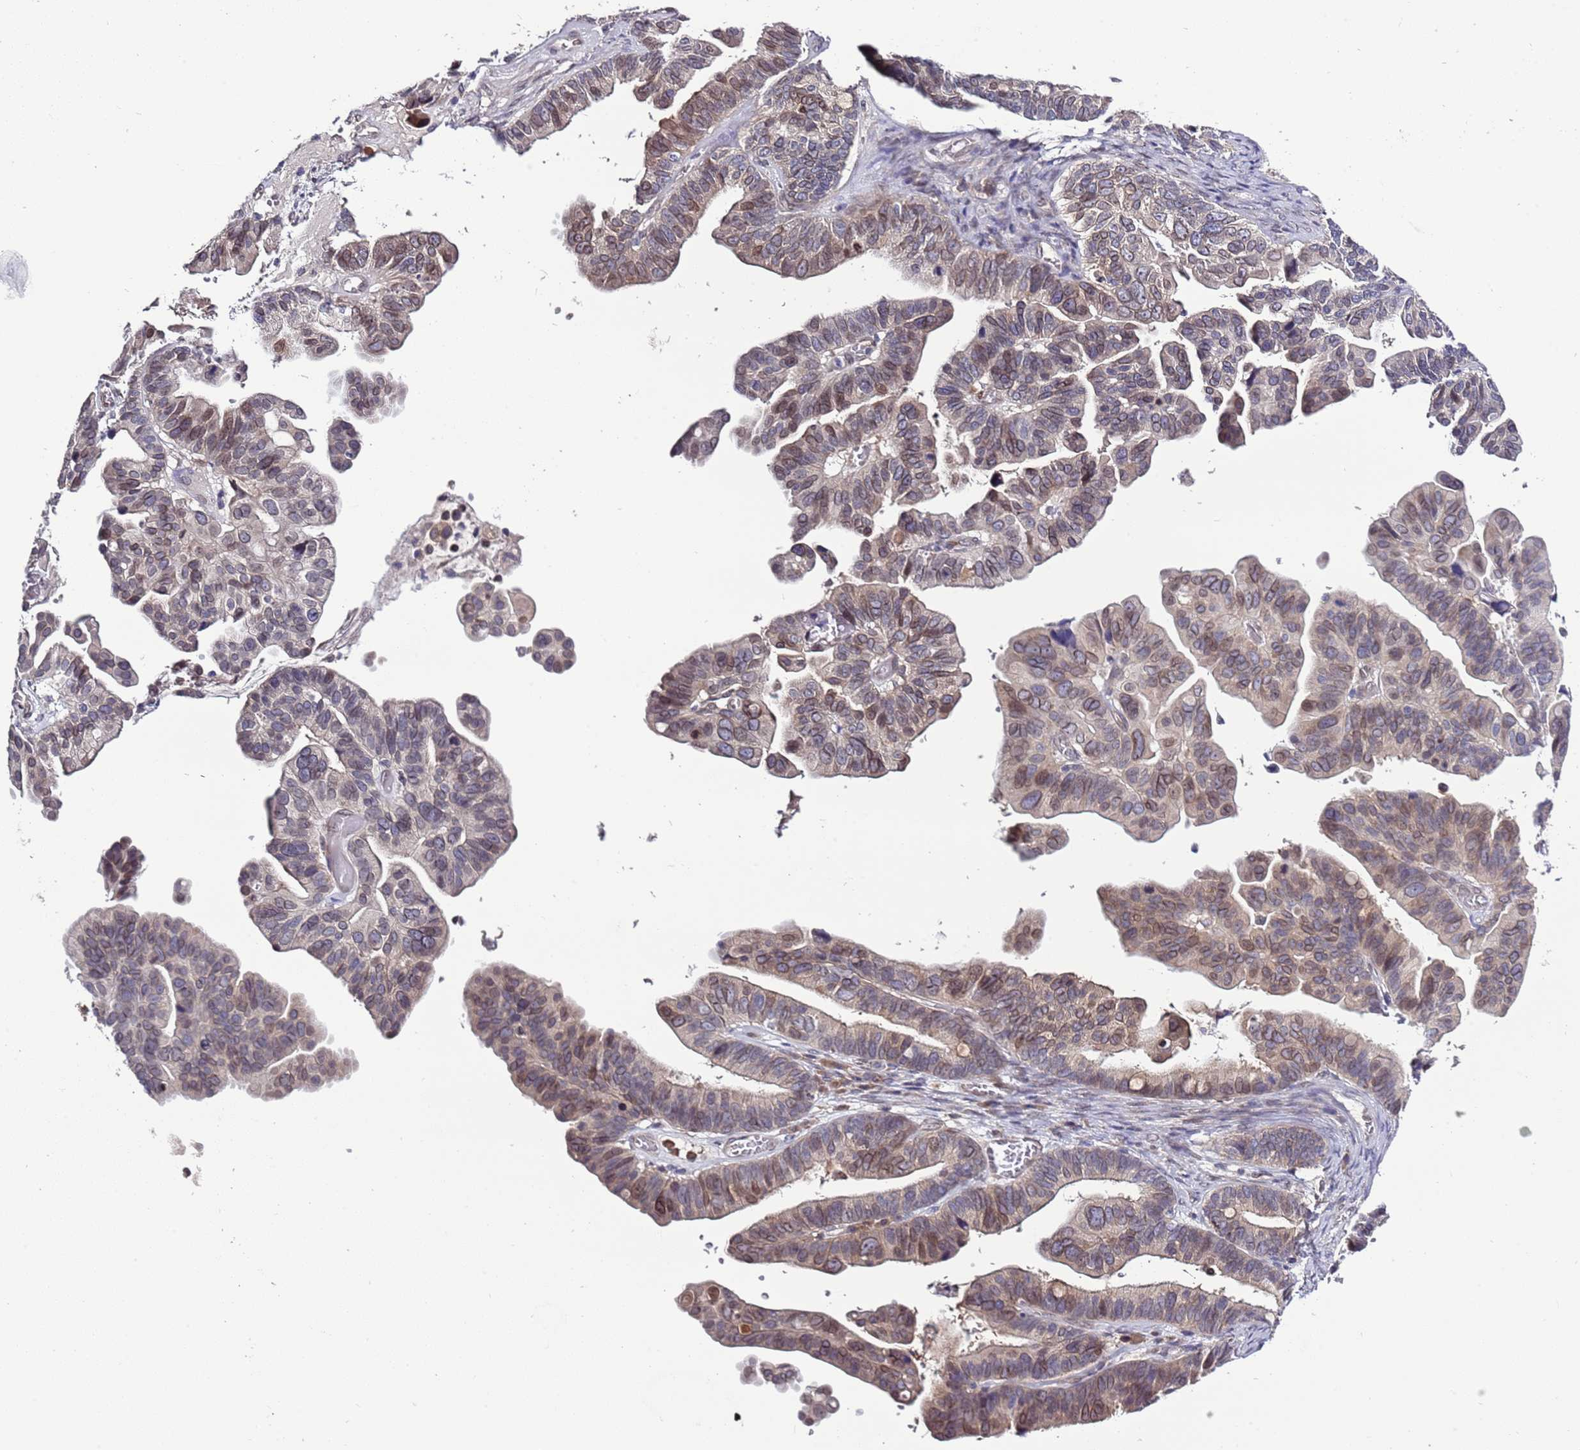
{"staining": {"intensity": "moderate", "quantity": "25%-75%", "location": "cytoplasmic/membranous,nuclear"}, "tissue": "ovarian cancer", "cell_type": "Tumor cells", "image_type": "cancer", "snomed": [{"axis": "morphology", "description": "Cystadenocarcinoma, serous, NOS"}, {"axis": "topography", "description": "Ovary"}], "caption": "The histopathology image exhibits a brown stain indicating the presence of a protein in the cytoplasmic/membranous and nuclear of tumor cells in ovarian cancer. (DAB IHC with brightfield microscopy, high magnification).", "gene": "ZNF665", "patient": {"sex": "female", "age": 56}}